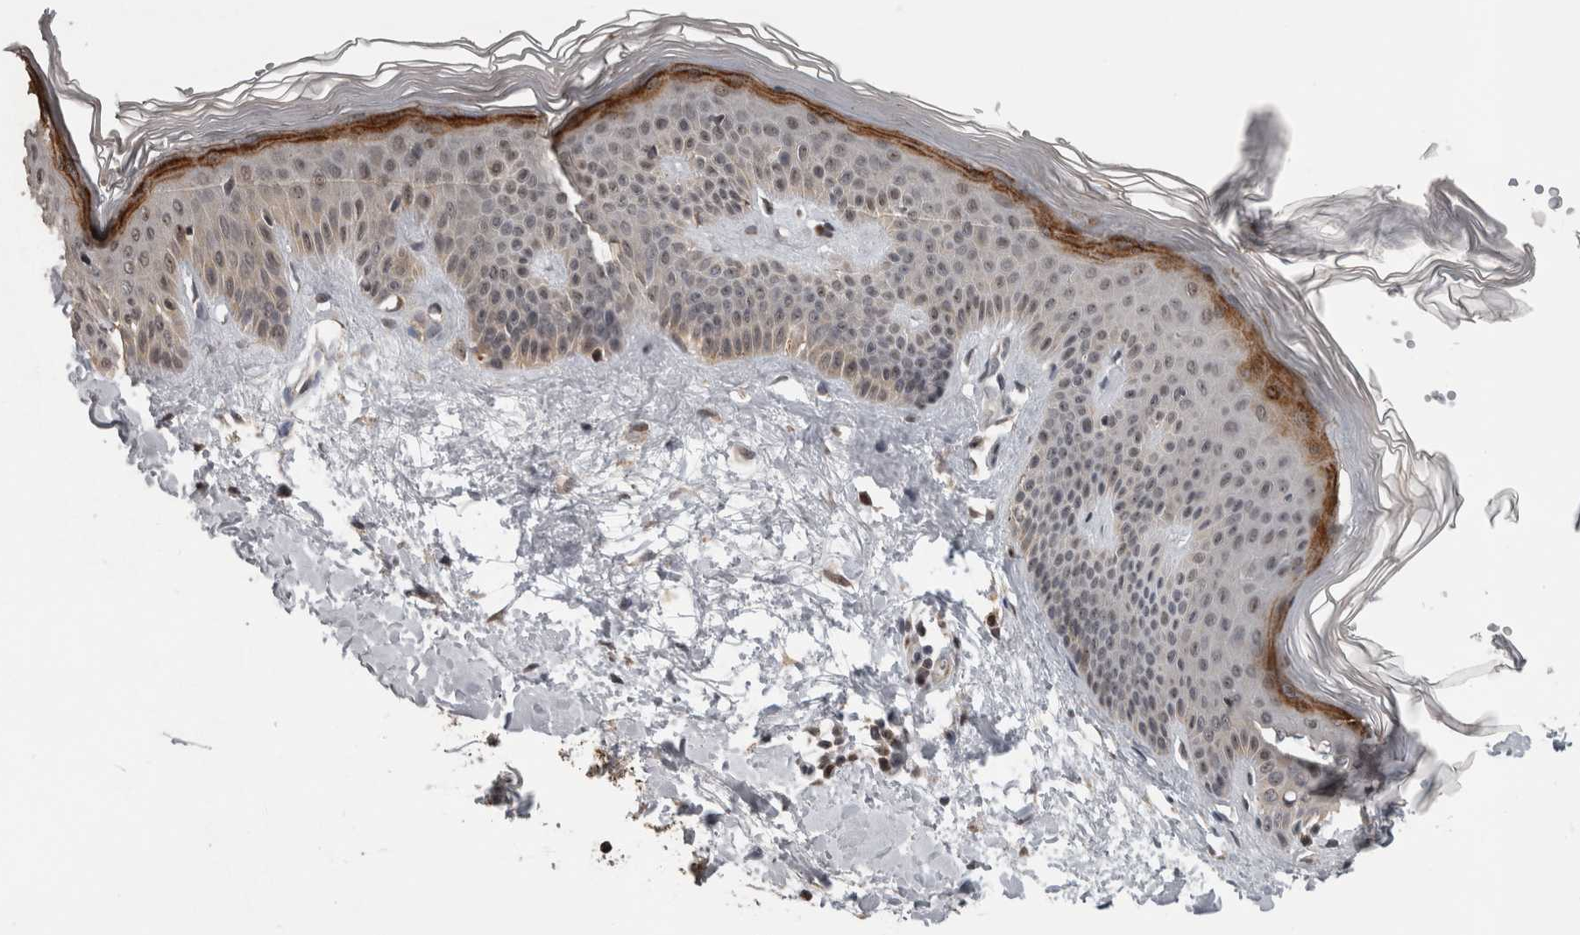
{"staining": {"intensity": "moderate", "quantity": ">75%", "location": "cytoplasmic/membranous,nuclear"}, "tissue": "skin", "cell_type": "Fibroblasts", "image_type": "normal", "snomed": [{"axis": "morphology", "description": "Normal tissue, NOS"}, {"axis": "morphology", "description": "Malignant melanoma, Metastatic site"}, {"axis": "topography", "description": "Skin"}], "caption": "Fibroblasts show medium levels of moderate cytoplasmic/membranous,nuclear expression in approximately >75% of cells in unremarkable human skin. (DAB (3,3'-diaminobenzidine) IHC with brightfield microscopy, high magnification).", "gene": "OR2K2", "patient": {"sex": "male", "age": 41}}